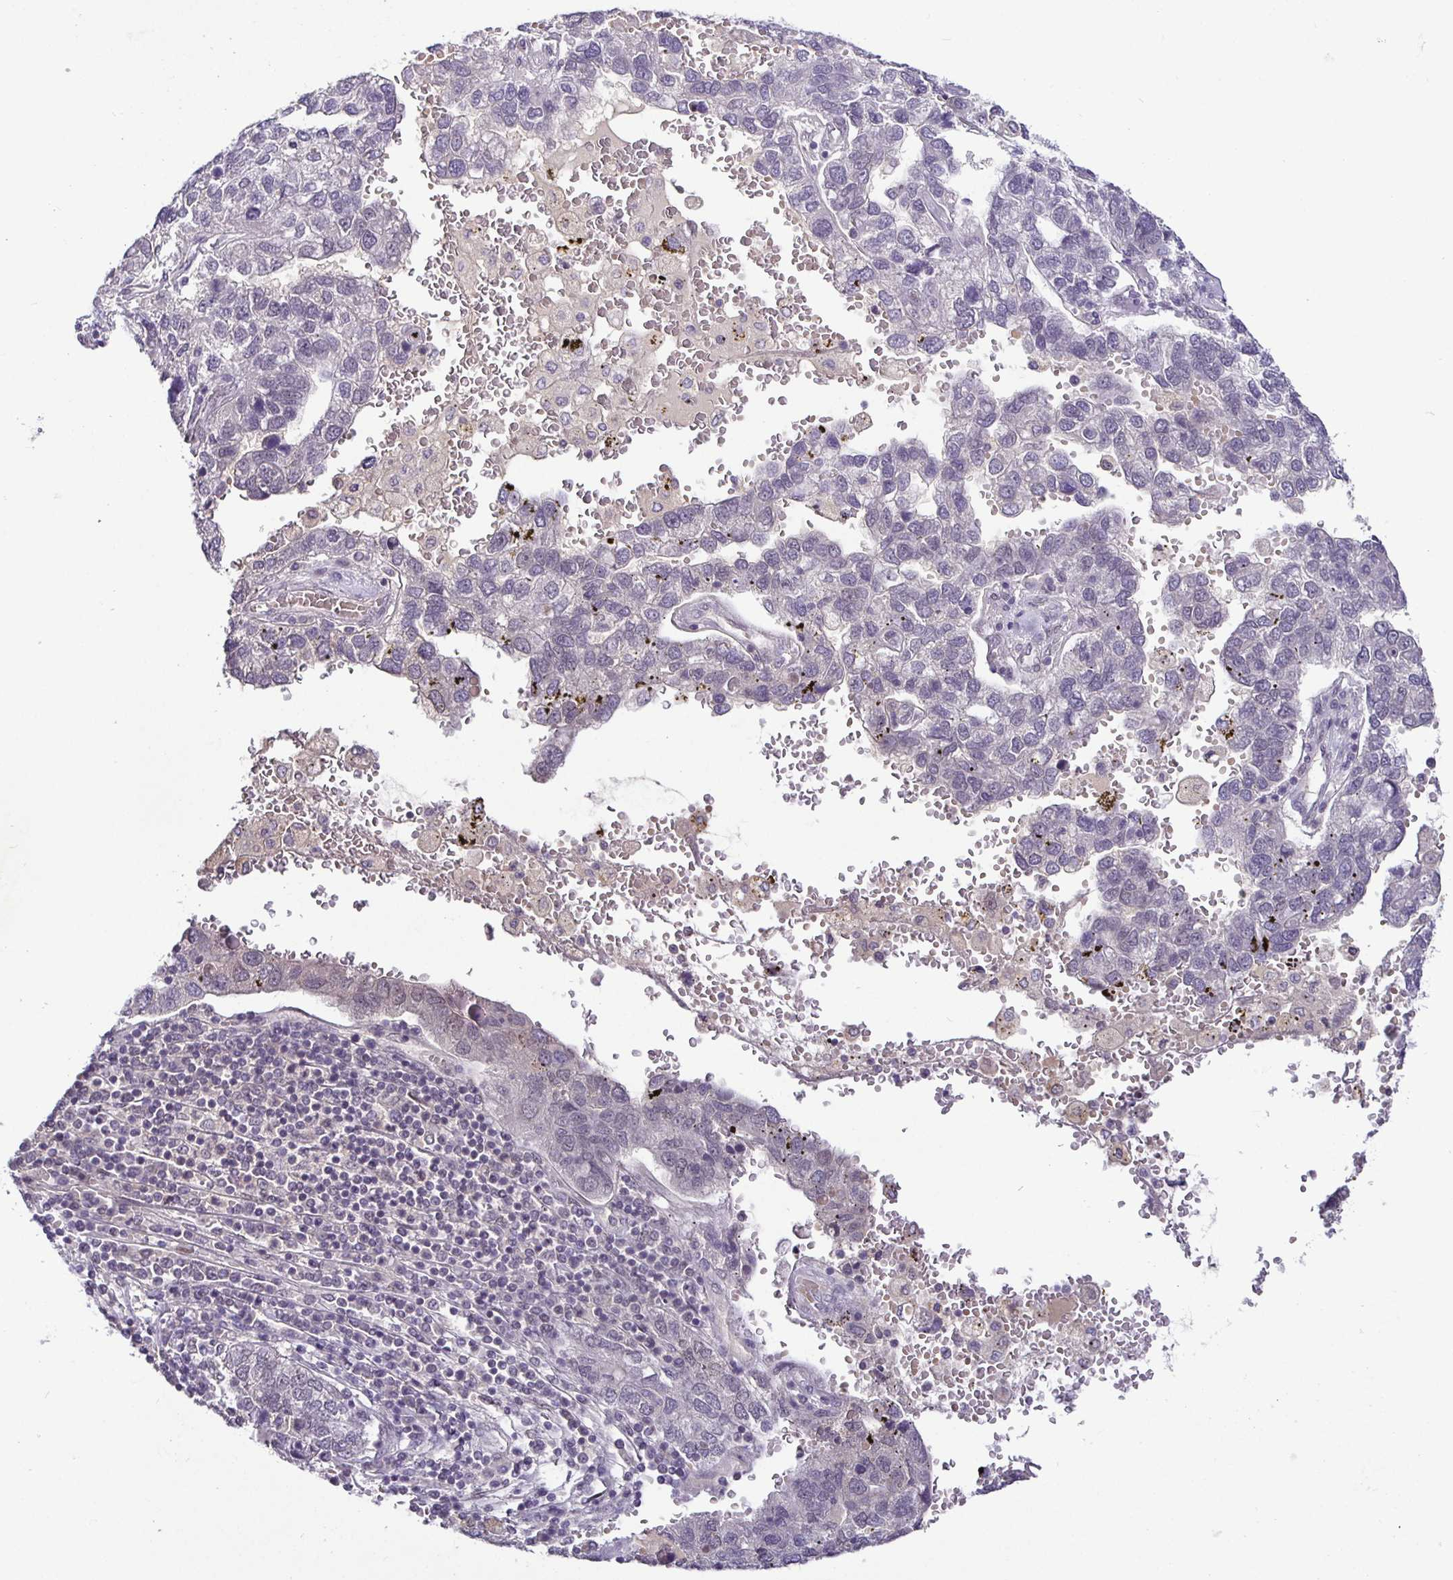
{"staining": {"intensity": "negative", "quantity": "none", "location": "none"}, "tissue": "pancreatic cancer", "cell_type": "Tumor cells", "image_type": "cancer", "snomed": [{"axis": "morphology", "description": "Adenocarcinoma, NOS"}, {"axis": "topography", "description": "Pancreas"}], "caption": "Photomicrograph shows no significant protein expression in tumor cells of pancreatic cancer (adenocarcinoma). (DAB (3,3'-diaminobenzidine) IHC, high magnification).", "gene": "NUP188", "patient": {"sex": "female", "age": 61}}